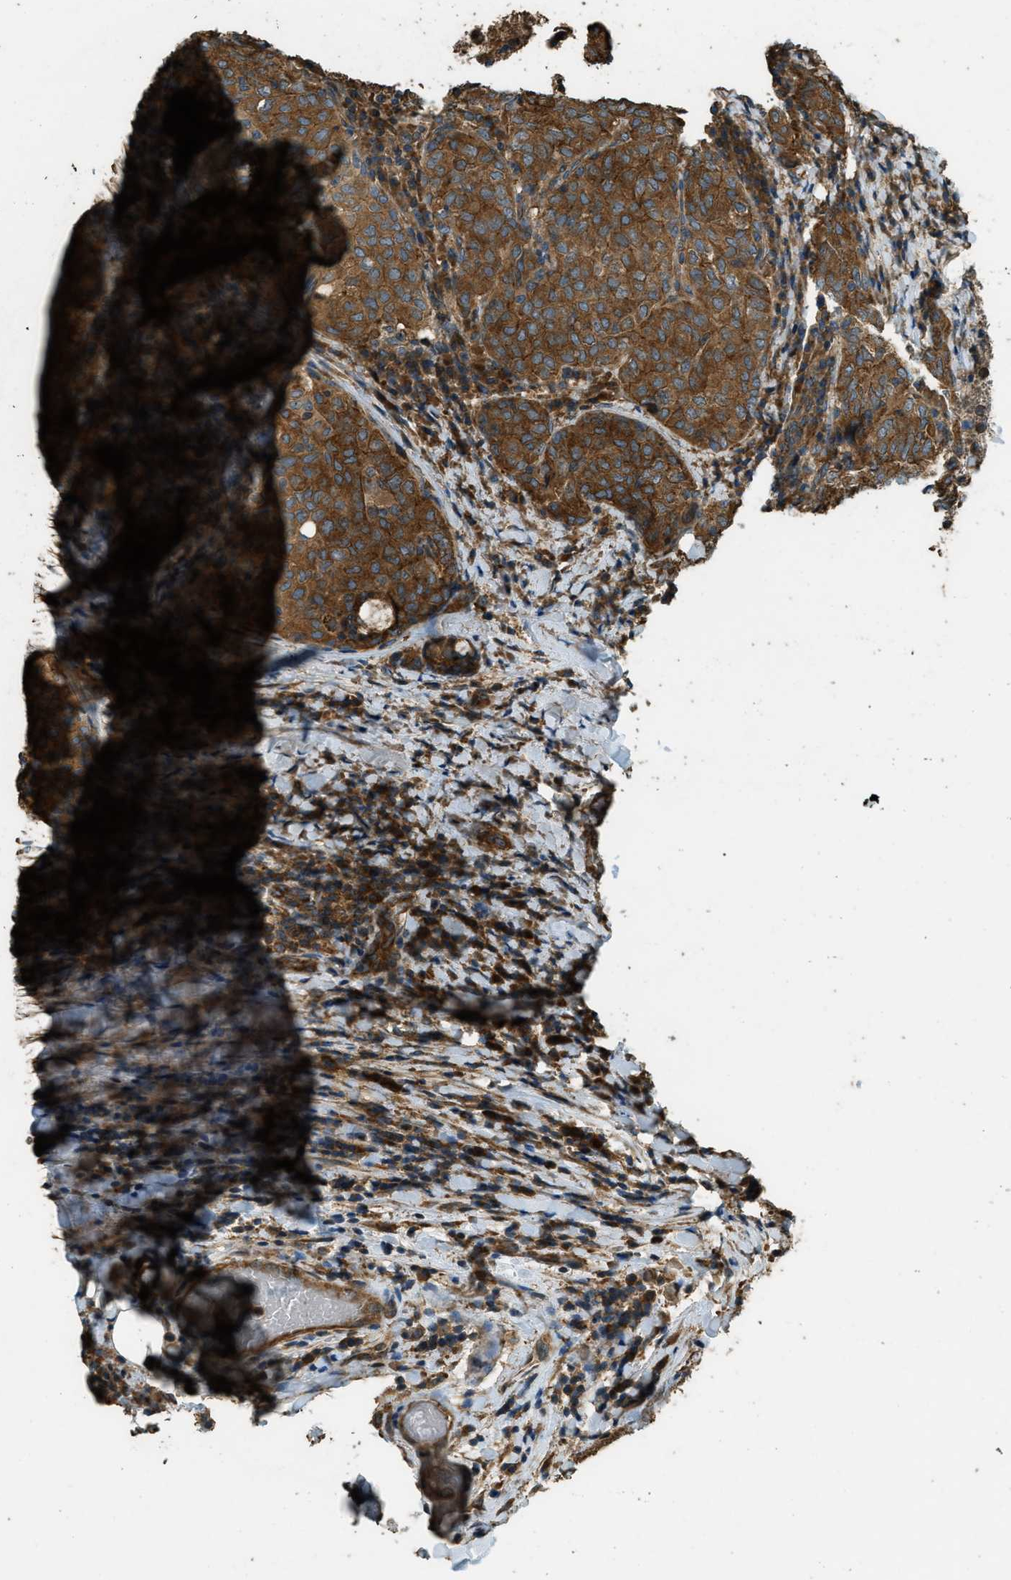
{"staining": {"intensity": "strong", "quantity": ">75%", "location": "cytoplasmic/membranous"}, "tissue": "thyroid cancer", "cell_type": "Tumor cells", "image_type": "cancer", "snomed": [{"axis": "morphology", "description": "Normal tissue, NOS"}, {"axis": "morphology", "description": "Papillary adenocarcinoma, NOS"}, {"axis": "topography", "description": "Thyroid gland"}], "caption": "Tumor cells demonstrate strong cytoplasmic/membranous positivity in approximately >75% of cells in thyroid cancer. (Stains: DAB (3,3'-diaminobenzidine) in brown, nuclei in blue, Microscopy: brightfield microscopy at high magnification).", "gene": "MARS1", "patient": {"sex": "female", "age": 30}}